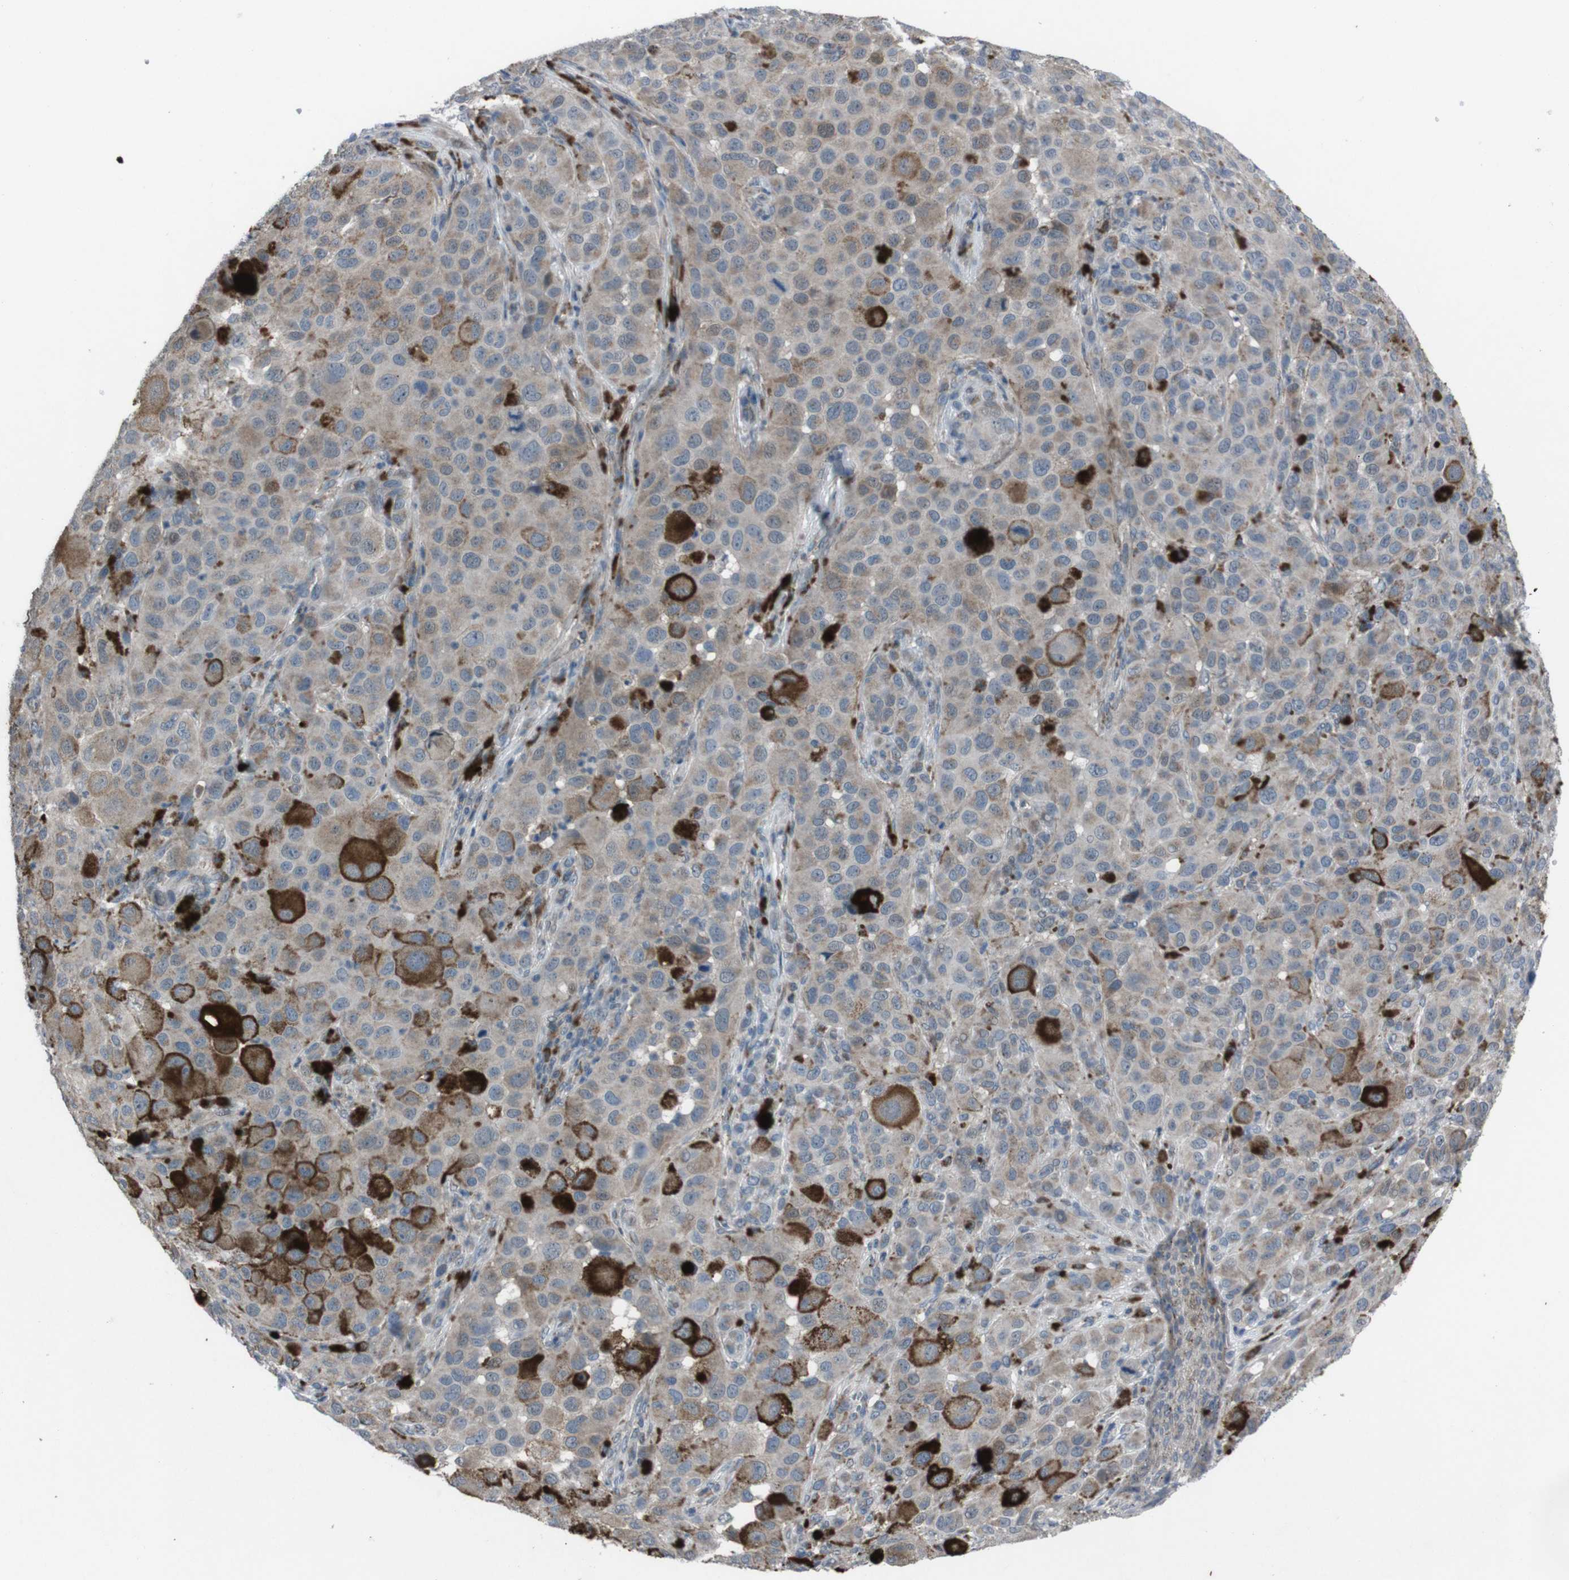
{"staining": {"intensity": "weak", "quantity": ">75%", "location": "cytoplasmic/membranous"}, "tissue": "melanoma", "cell_type": "Tumor cells", "image_type": "cancer", "snomed": [{"axis": "morphology", "description": "Malignant melanoma, NOS"}, {"axis": "topography", "description": "Skin"}], "caption": "This photomicrograph displays IHC staining of human melanoma, with low weak cytoplasmic/membranous positivity in about >75% of tumor cells.", "gene": "EFNA5", "patient": {"sex": "male", "age": 96}}